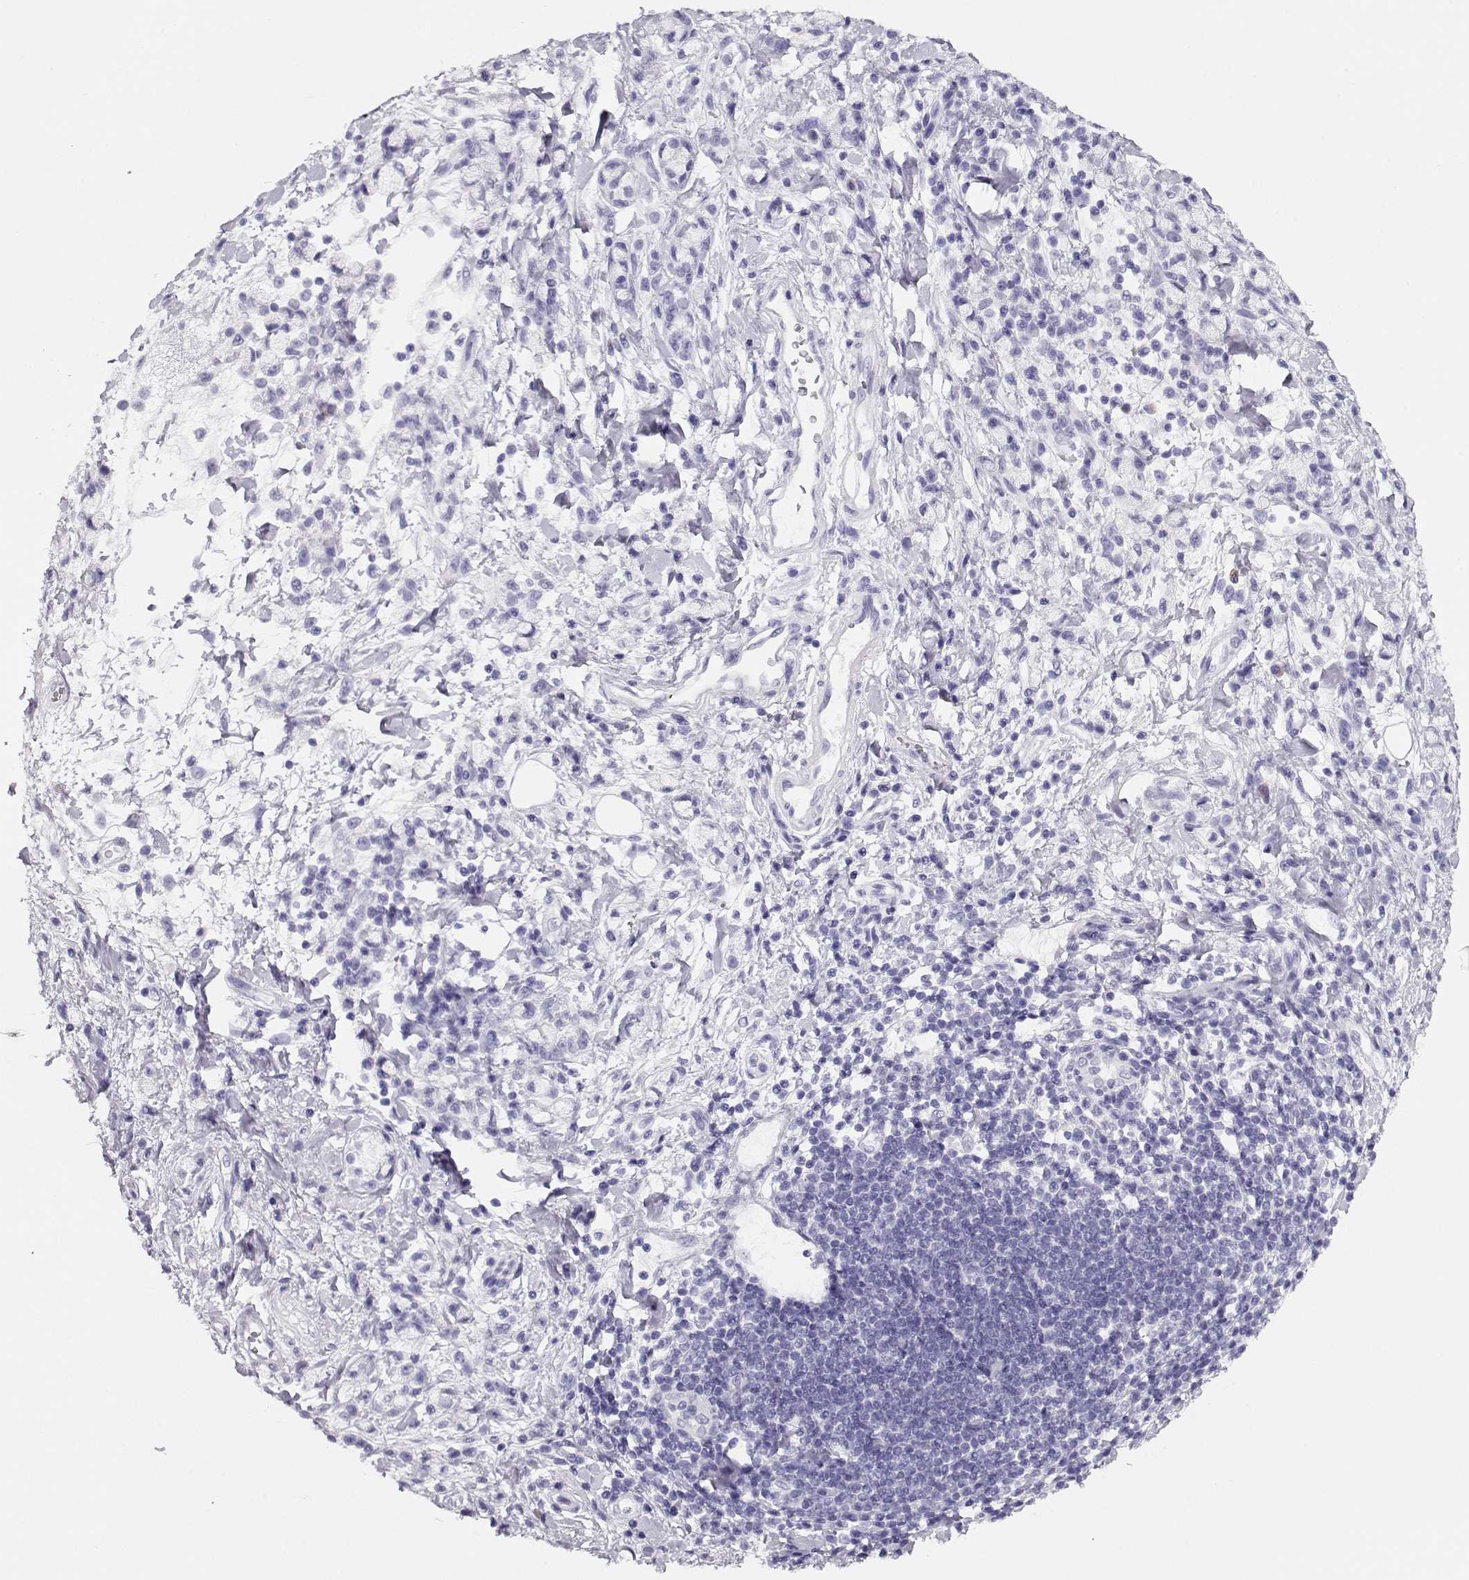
{"staining": {"intensity": "negative", "quantity": "none", "location": "none"}, "tissue": "stomach cancer", "cell_type": "Tumor cells", "image_type": "cancer", "snomed": [{"axis": "morphology", "description": "Adenocarcinoma, NOS"}, {"axis": "topography", "description": "Stomach"}], "caption": "The photomicrograph displays no significant expression in tumor cells of stomach cancer (adenocarcinoma).", "gene": "CRX", "patient": {"sex": "male", "age": 58}}